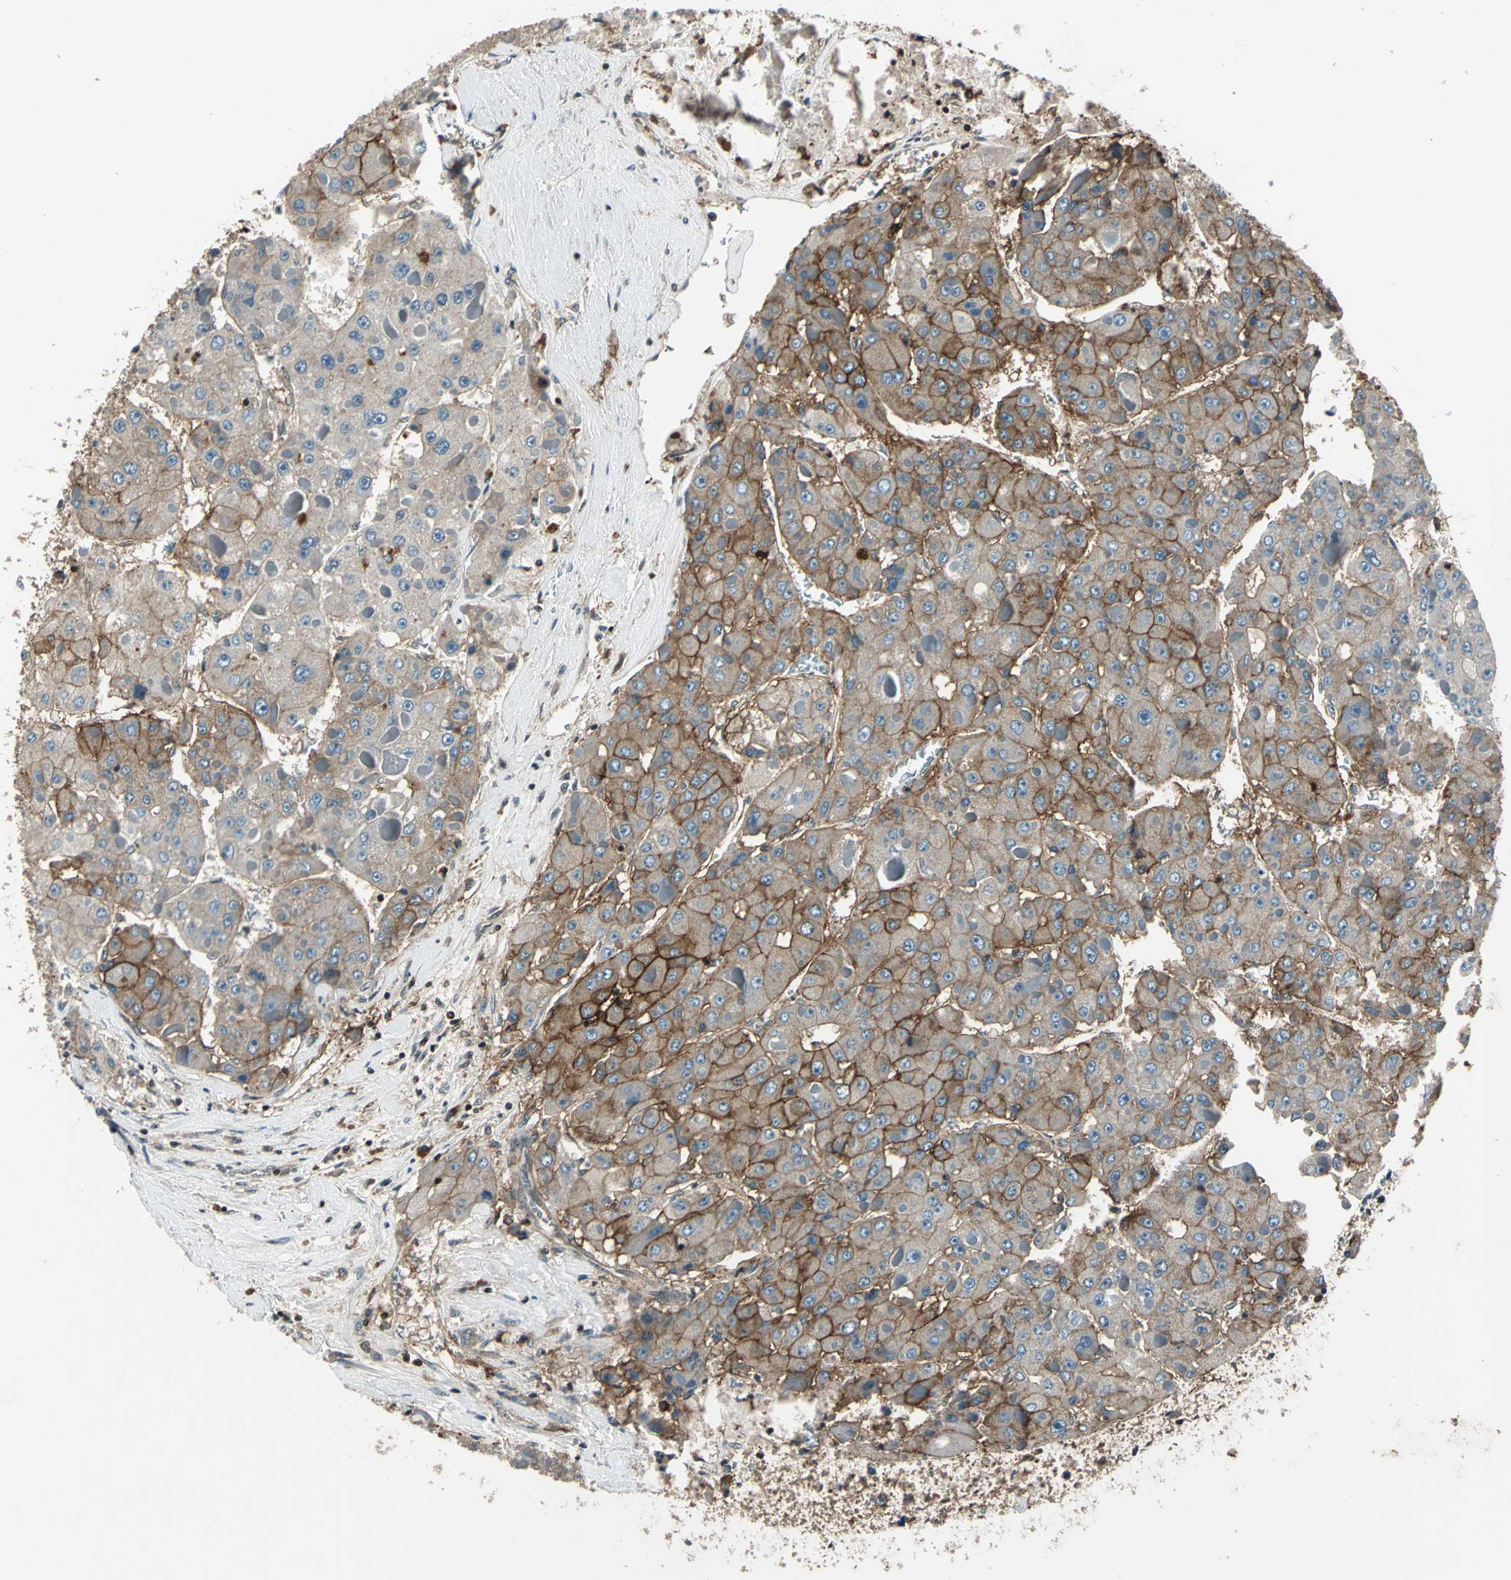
{"staining": {"intensity": "moderate", "quantity": ">75%", "location": "cytoplasmic/membranous,nuclear"}, "tissue": "liver cancer", "cell_type": "Tumor cells", "image_type": "cancer", "snomed": [{"axis": "morphology", "description": "Carcinoma, Hepatocellular, NOS"}, {"axis": "topography", "description": "Liver"}], "caption": "Immunohistochemical staining of liver hepatocellular carcinoma exhibits medium levels of moderate cytoplasmic/membranous and nuclear staining in about >75% of tumor cells.", "gene": "NR2C2", "patient": {"sex": "female", "age": 73}}